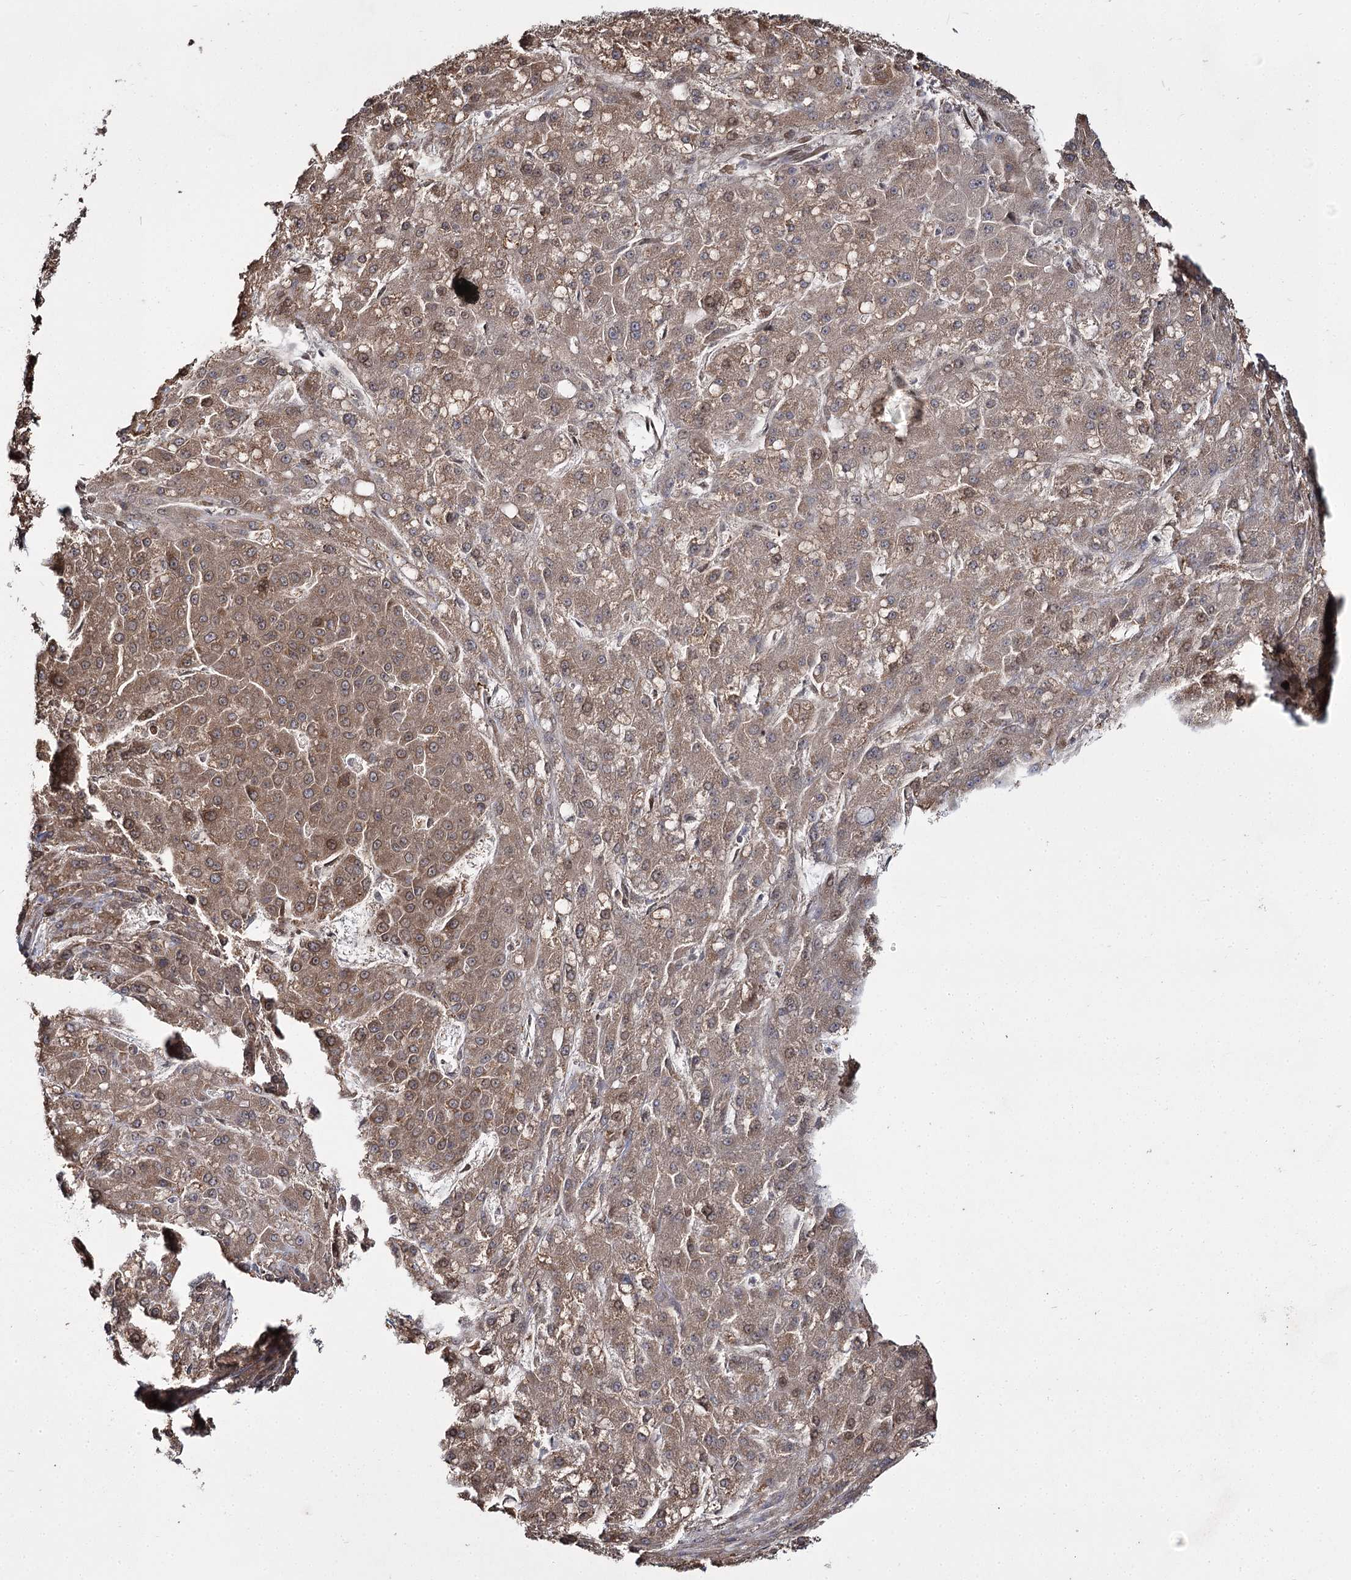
{"staining": {"intensity": "moderate", "quantity": ">75%", "location": "cytoplasmic/membranous"}, "tissue": "liver cancer", "cell_type": "Tumor cells", "image_type": "cancer", "snomed": [{"axis": "morphology", "description": "Carcinoma, Hepatocellular, NOS"}, {"axis": "topography", "description": "Liver"}], "caption": "Brown immunohistochemical staining in liver hepatocellular carcinoma demonstrates moderate cytoplasmic/membranous positivity in approximately >75% of tumor cells. (DAB (3,3'-diaminobenzidine) = brown stain, brightfield microscopy at high magnification).", "gene": "TRNT1", "patient": {"sex": "male", "age": 67}}